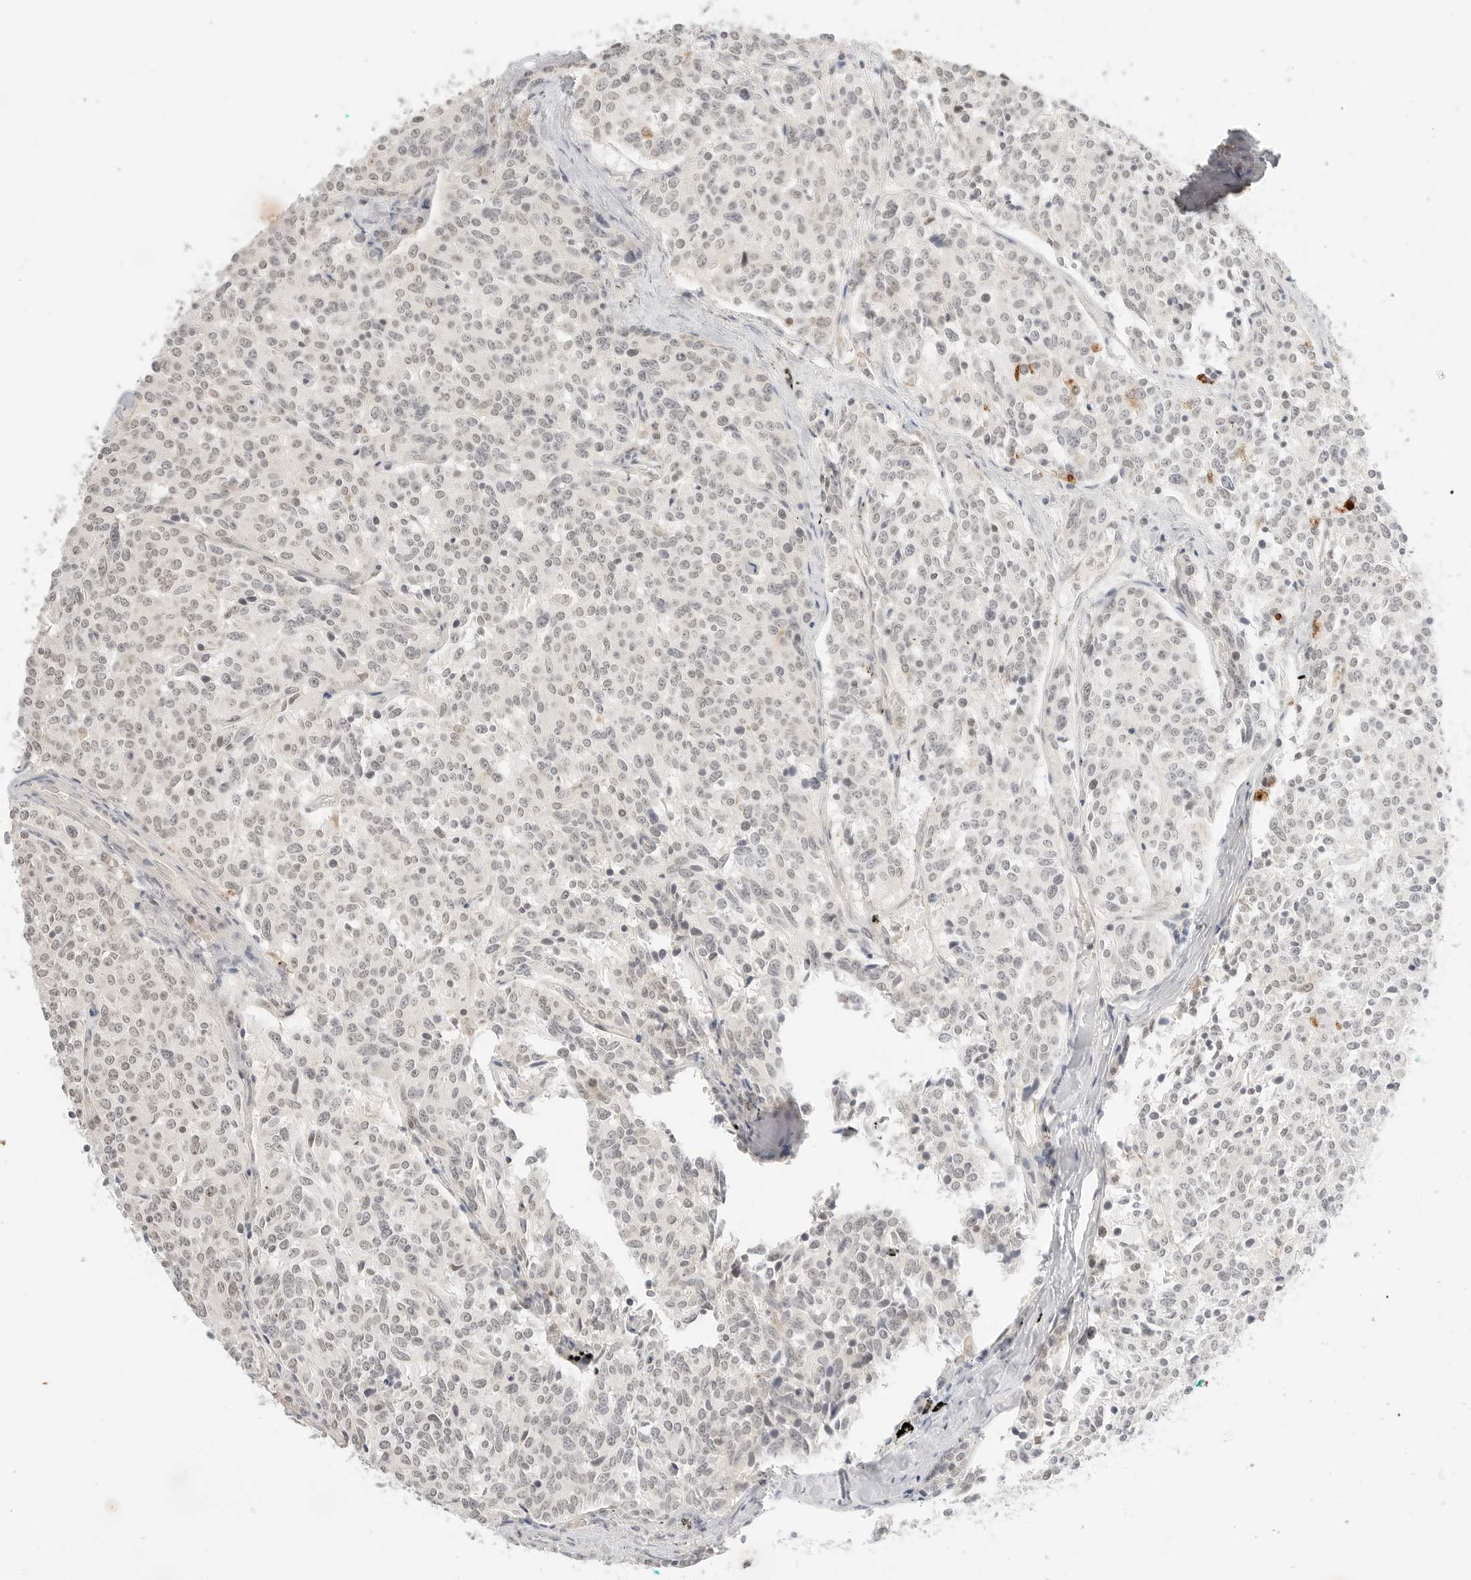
{"staining": {"intensity": "weak", "quantity": "25%-75%", "location": "nuclear"}, "tissue": "carcinoid", "cell_type": "Tumor cells", "image_type": "cancer", "snomed": [{"axis": "morphology", "description": "Carcinoid, malignant, NOS"}, {"axis": "topography", "description": "Lung"}], "caption": "The immunohistochemical stain highlights weak nuclear positivity in tumor cells of carcinoid tissue.", "gene": "RPS6KL1", "patient": {"sex": "female", "age": 46}}